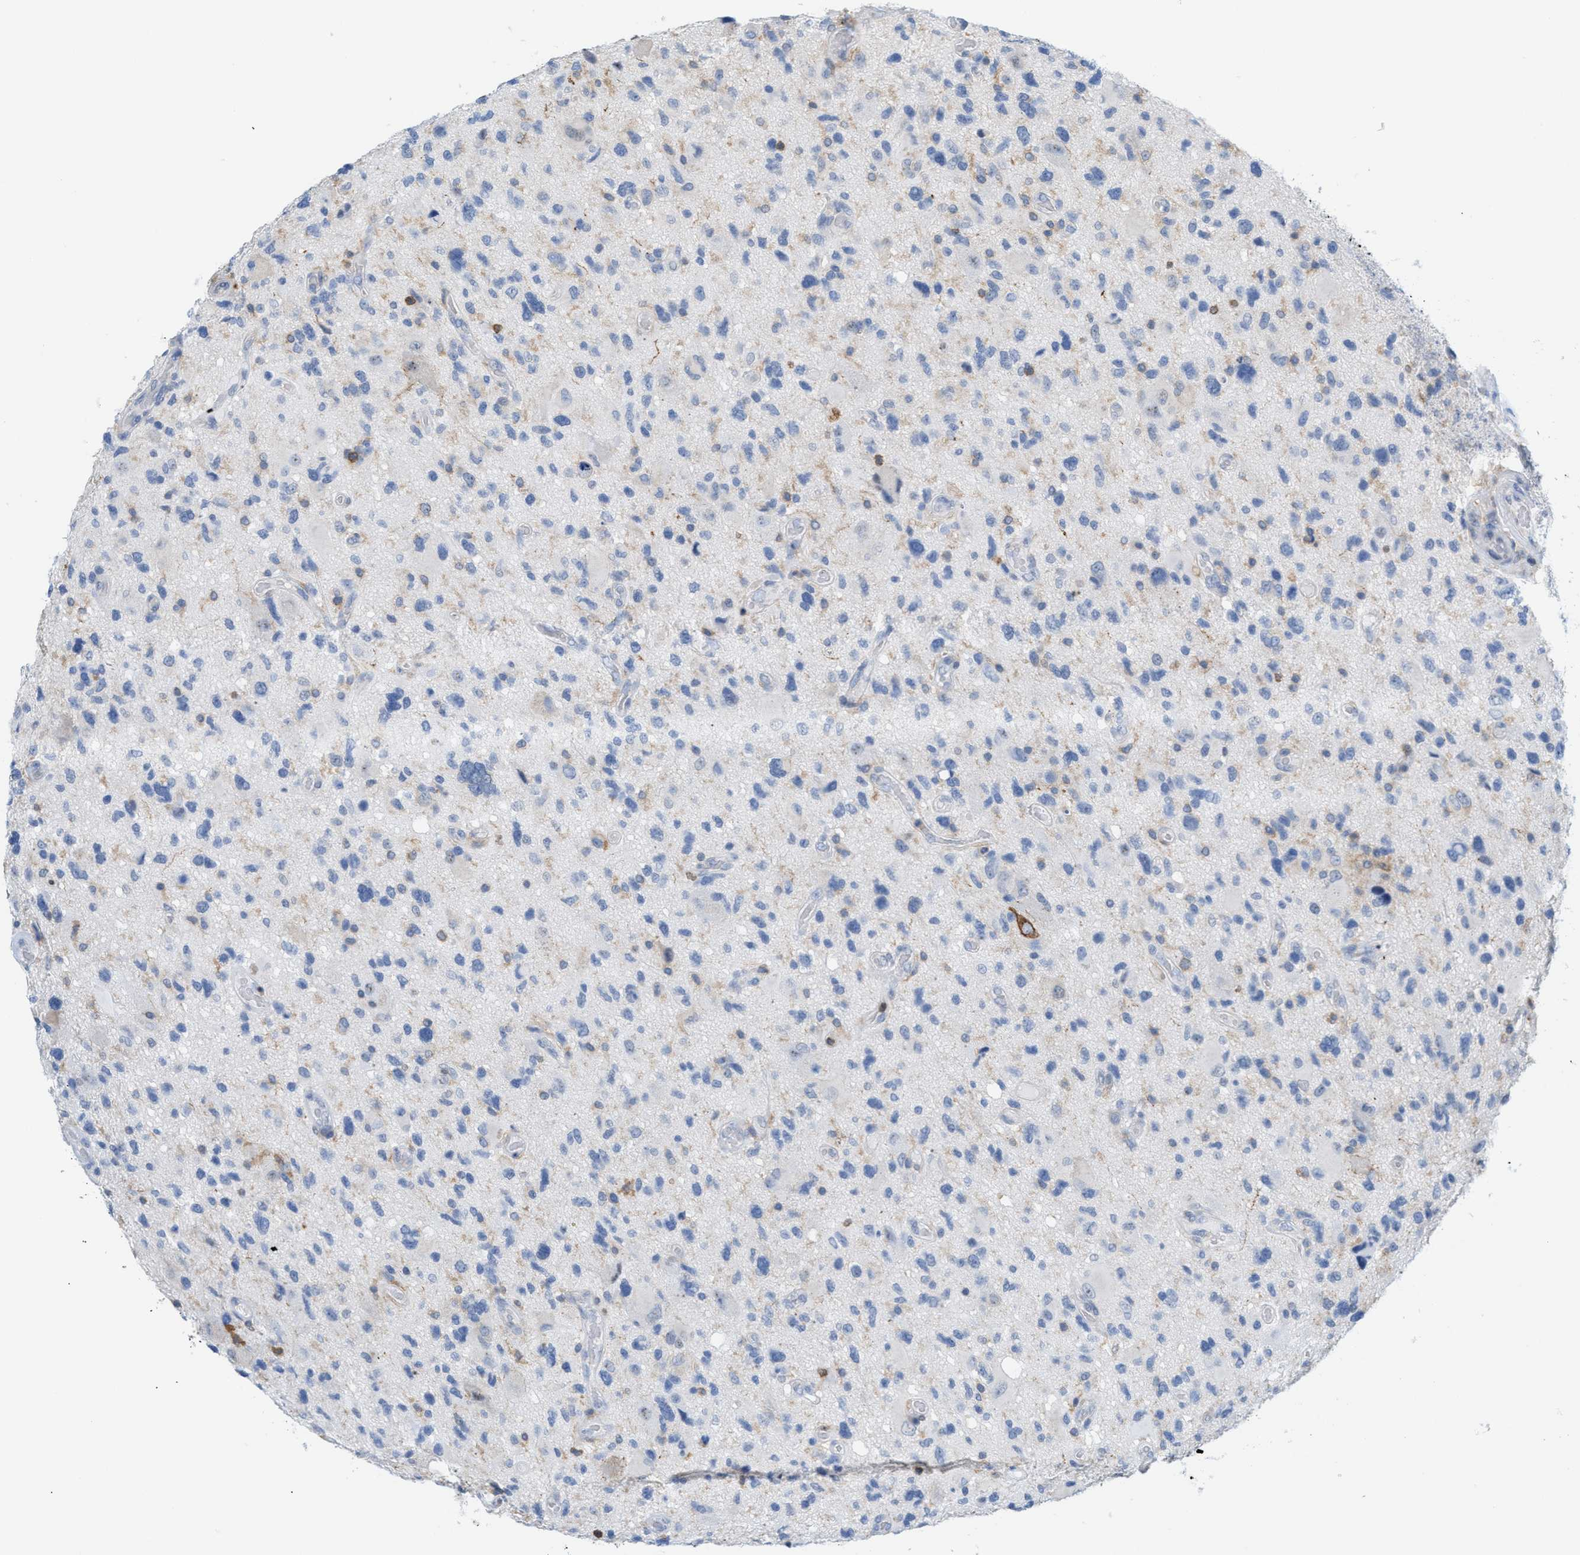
{"staining": {"intensity": "negative", "quantity": "none", "location": "none"}, "tissue": "glioma", "cell_type": "Tumor cells", "image_type": "cancer", "snomed": [{"axis": "morphology", "description": "Glioma, malignant, High grade"}, {"axis": "topography", "description": "Brain"}], "caption": "High-grade glioma (malignant) was stained to show a protein in brown. There is no significant expression in tumor cells.", "gene": "IL16", "patient": {"sex": "male", "age": 33}}